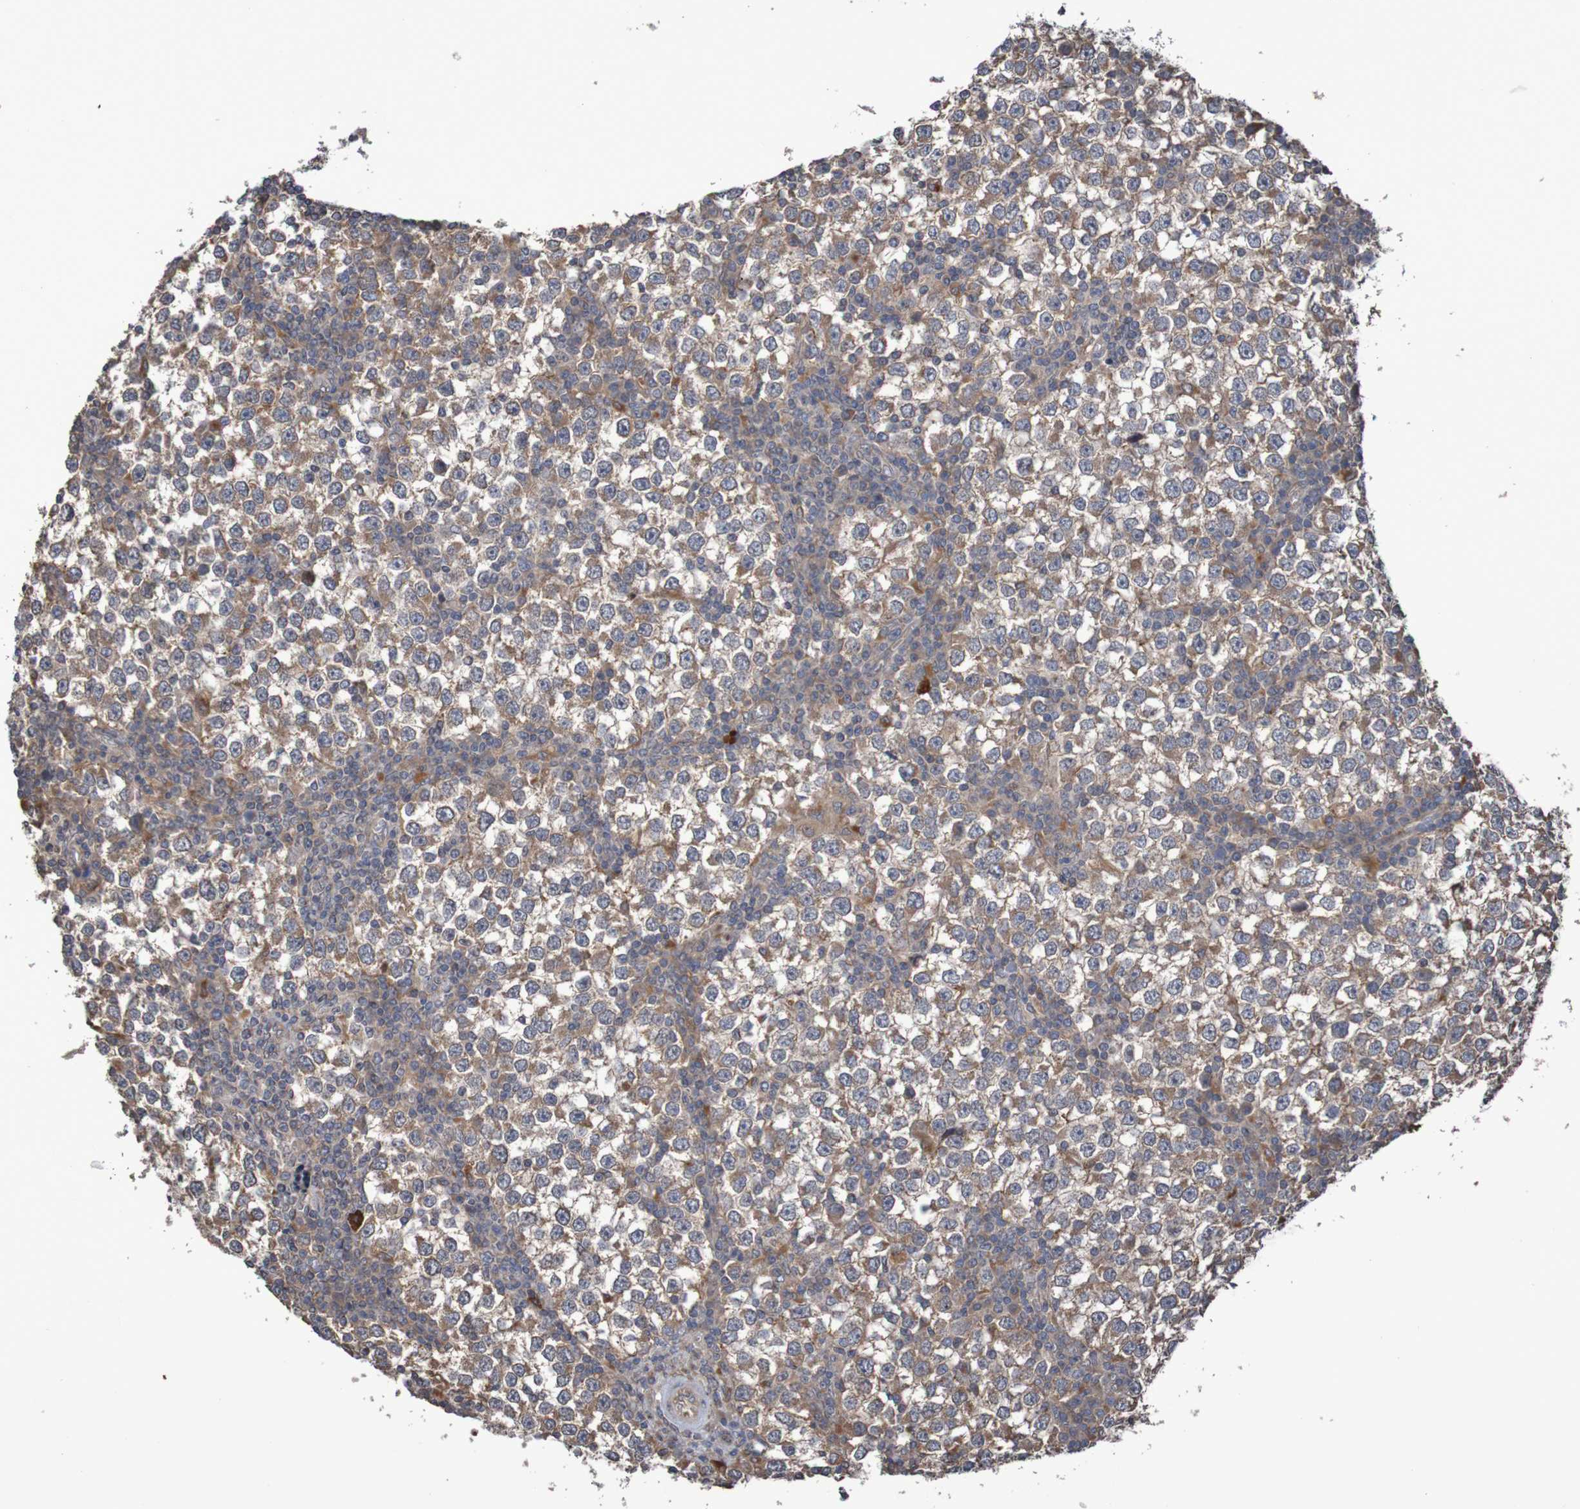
{"staining": {"intensity": "moderate", "quantity": "25%-75%", "location": "cytoplasmic/membranous"}, "tissue": "testis cancer", "cell_type": "Tumor cells", "image_type": "cancer", "snomed": [{"axis": "morphology", "description": "Seminoma, NOS"}, {"axis": "topography", "description": "Testis"}], "caption": "Immunohistochemical staining of testis seminoma reveals medium levels of moderate cytoplasmic/membranous protein staining in approximately 25%-75% of tumor cells. (Brightfield microscopy of DAB IHC at high magnification).", "gene": "PHYH", "patient": {"sex": "male", "age": 65}}